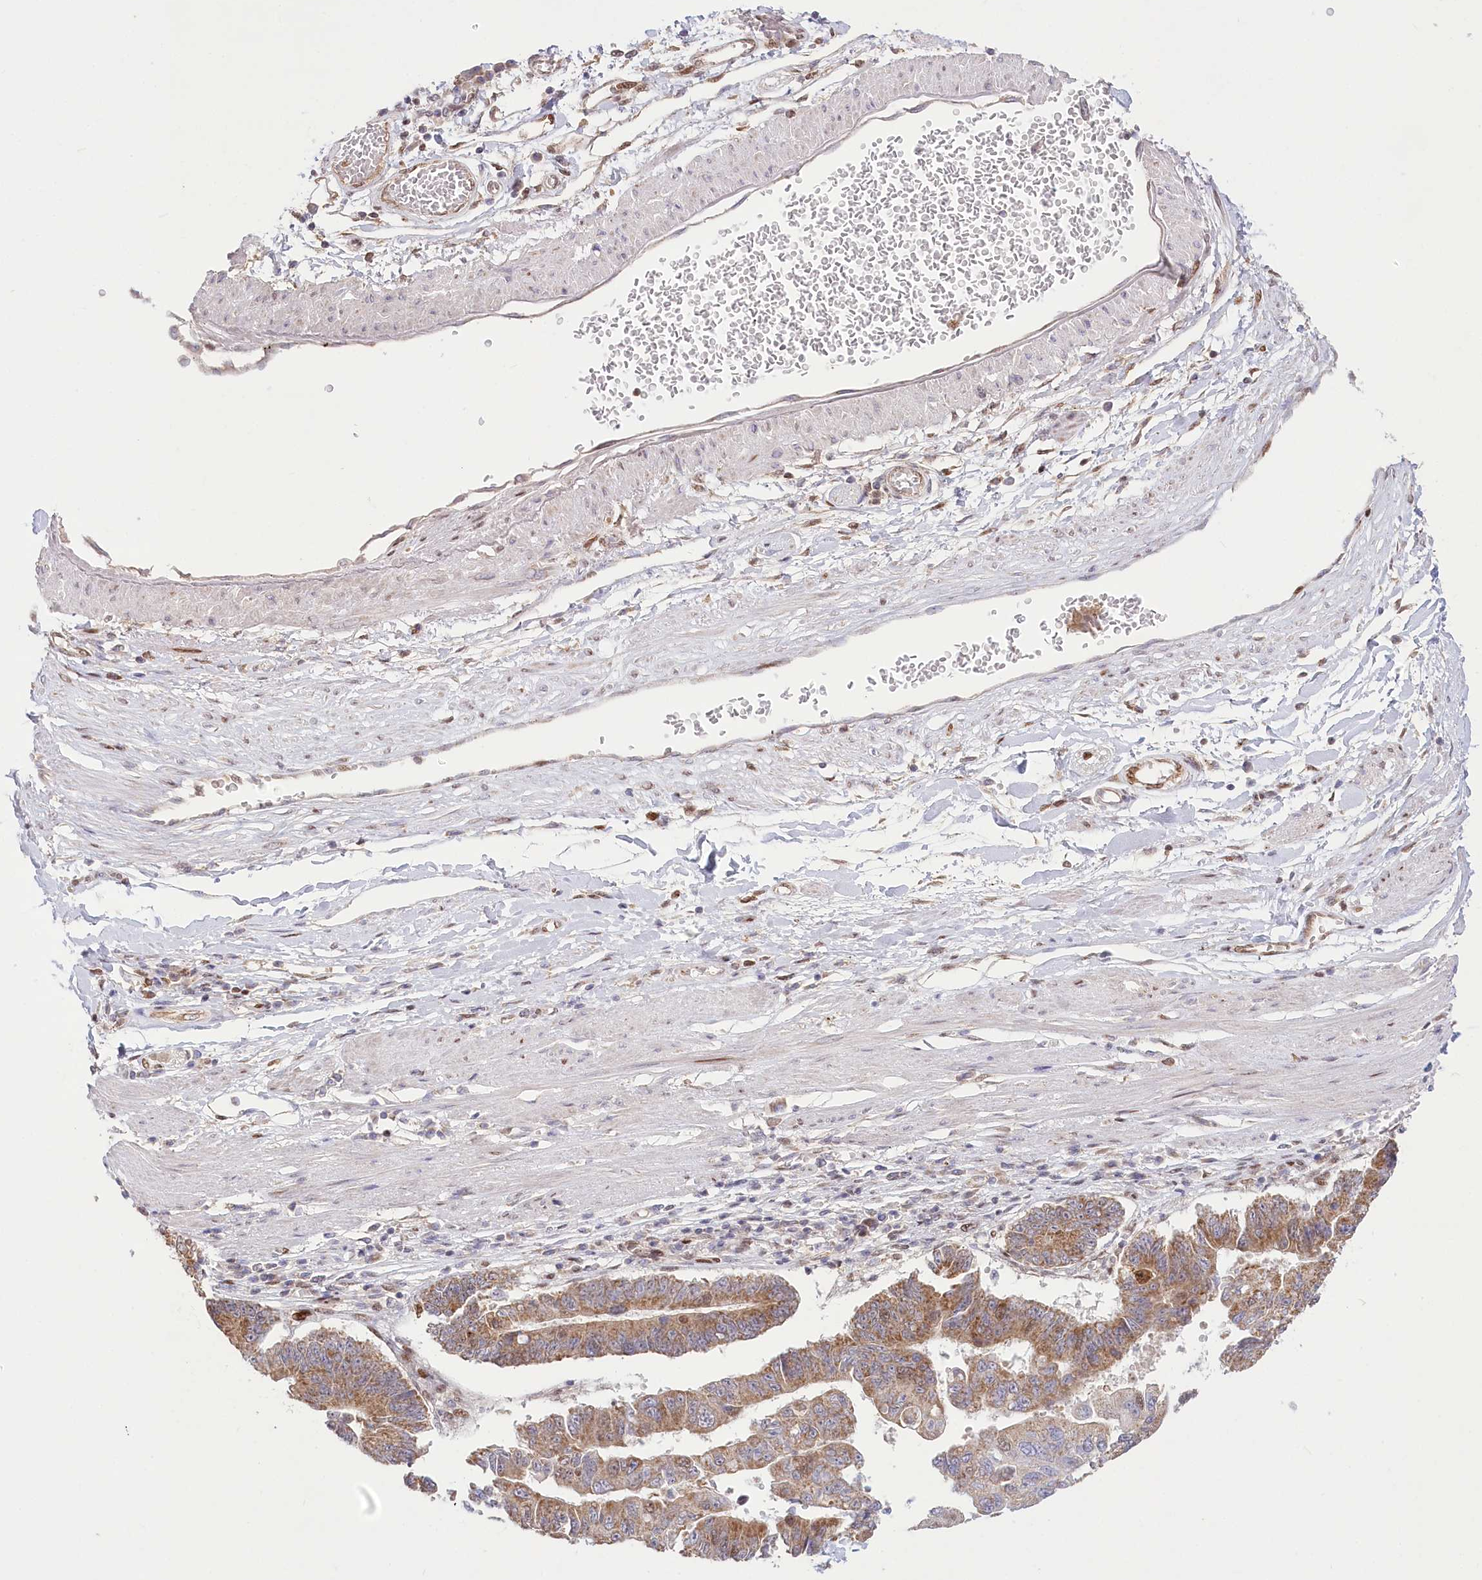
{"staining": {"intensity": "moderate", "quantity": ">75%", "location": "cytoplasmic/membranous"}, "tissue": "stomach cancer", "cell_type": "Tumor cells", "image_type": "cancer", "snomed": [{"axis": "morphology", "description": "Adenocarcinoma, NOS"}, {"axis": "topography", "description": "Stomach"}], "caption": "Stomach cancer tissue demonstrates moderate cytoplasmic/membranous expression in approximately >75% of tumor cells", "gene": "PYURF", "patient": {"sex": "male", "age": 59}}